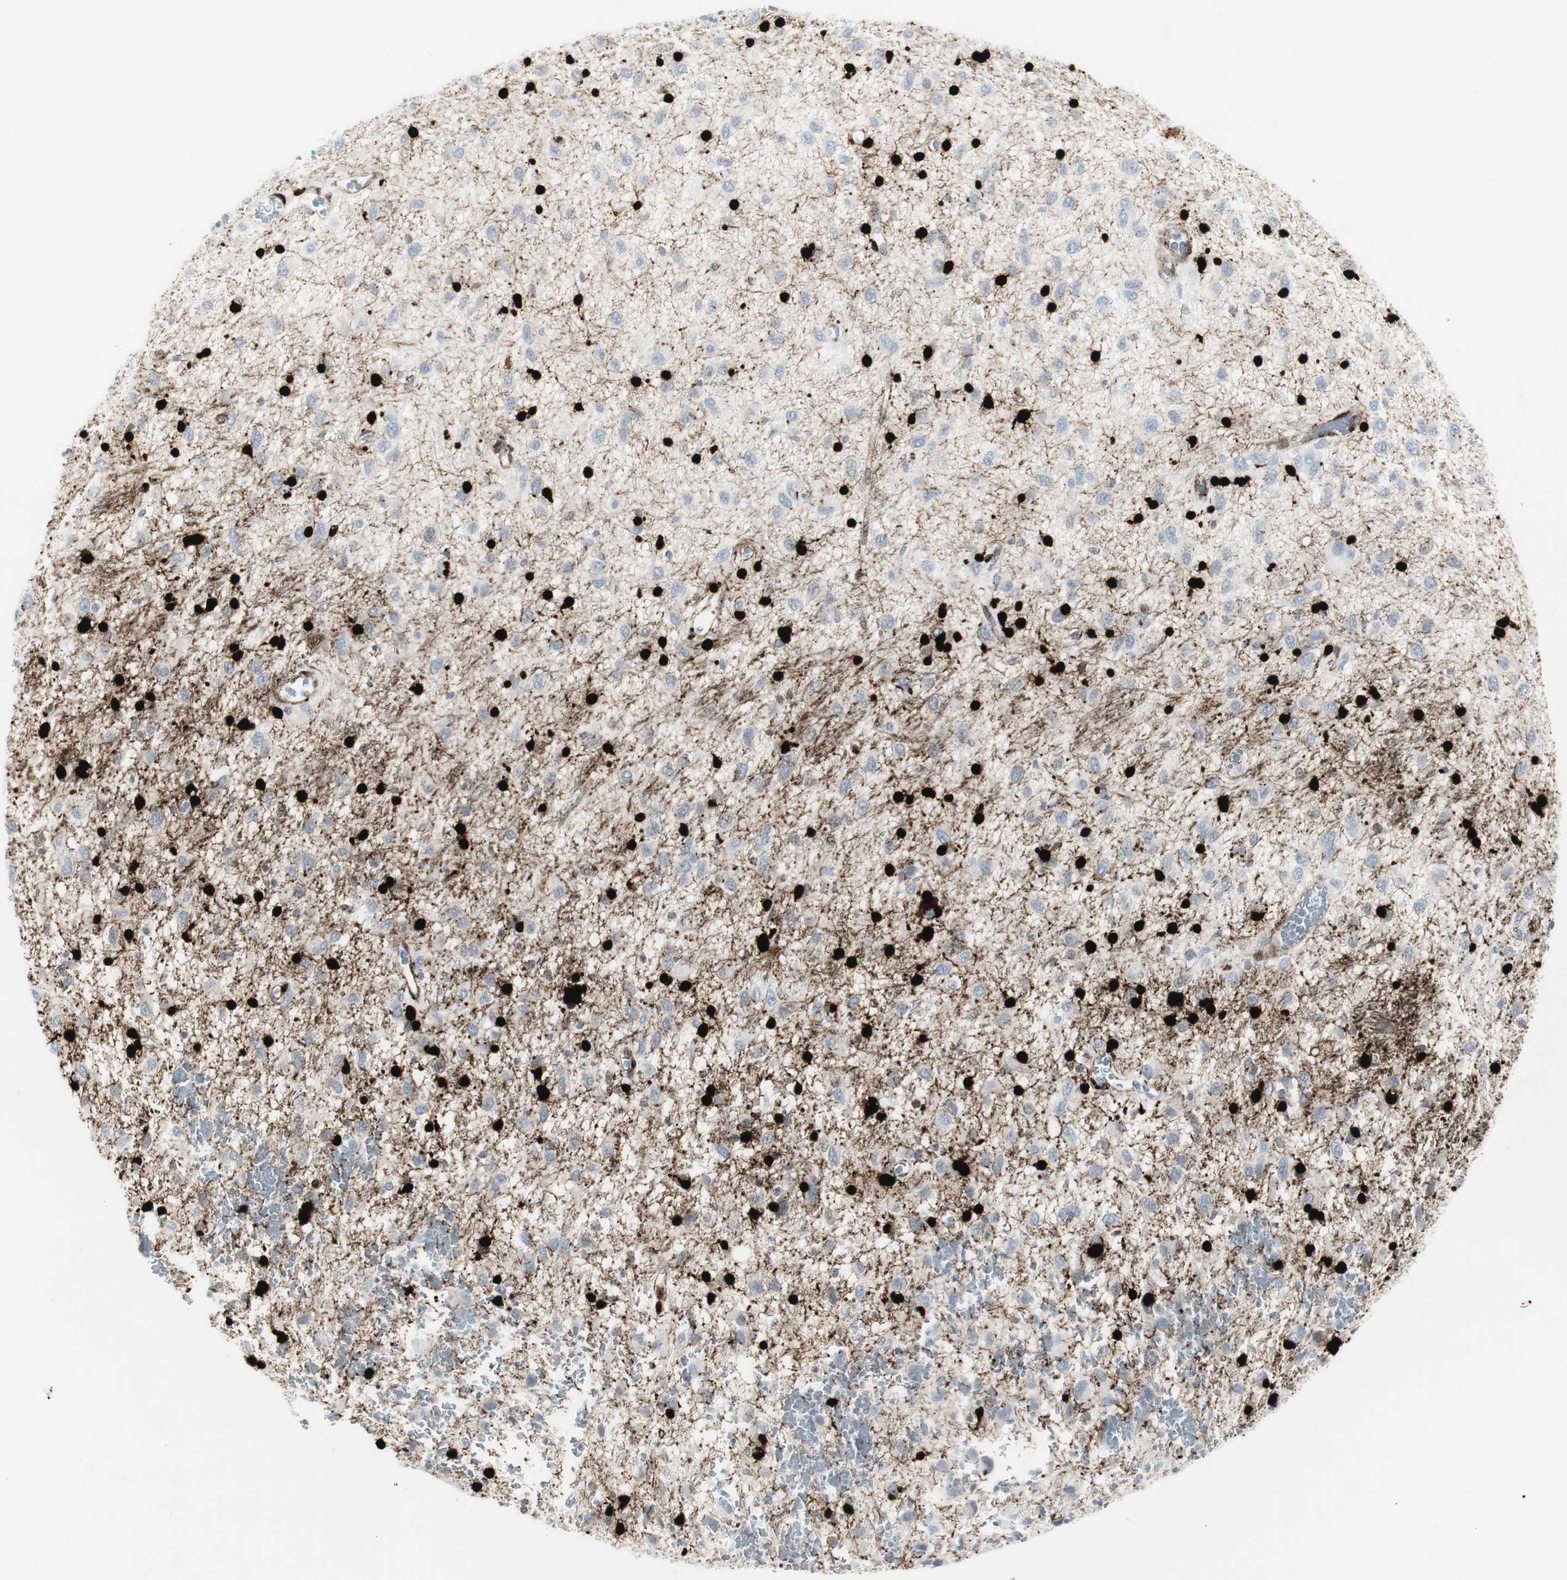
{"staining": {"intensity": "strong", "quantity": "25%-75%", "location": "cytoplasmic/membranous,nuclear"}, "tissue": "glioma", "cell_type": "Tumor cells", "image_type": "cancer", "snomed": [{"axis": "morphology", "description": "Glioma, malignant, Low grade"}, {"axis": "topography", "description": "Brain"}], "caption": "Strong cytoplasmic/membranous and nuclear staining for a protein is identified in about 25%-75% of tumor cells of malignant glioma (low-grade) using IHC.", "gene": "PPP1R14A", "patient": {"sex": "male", "age": 77}}